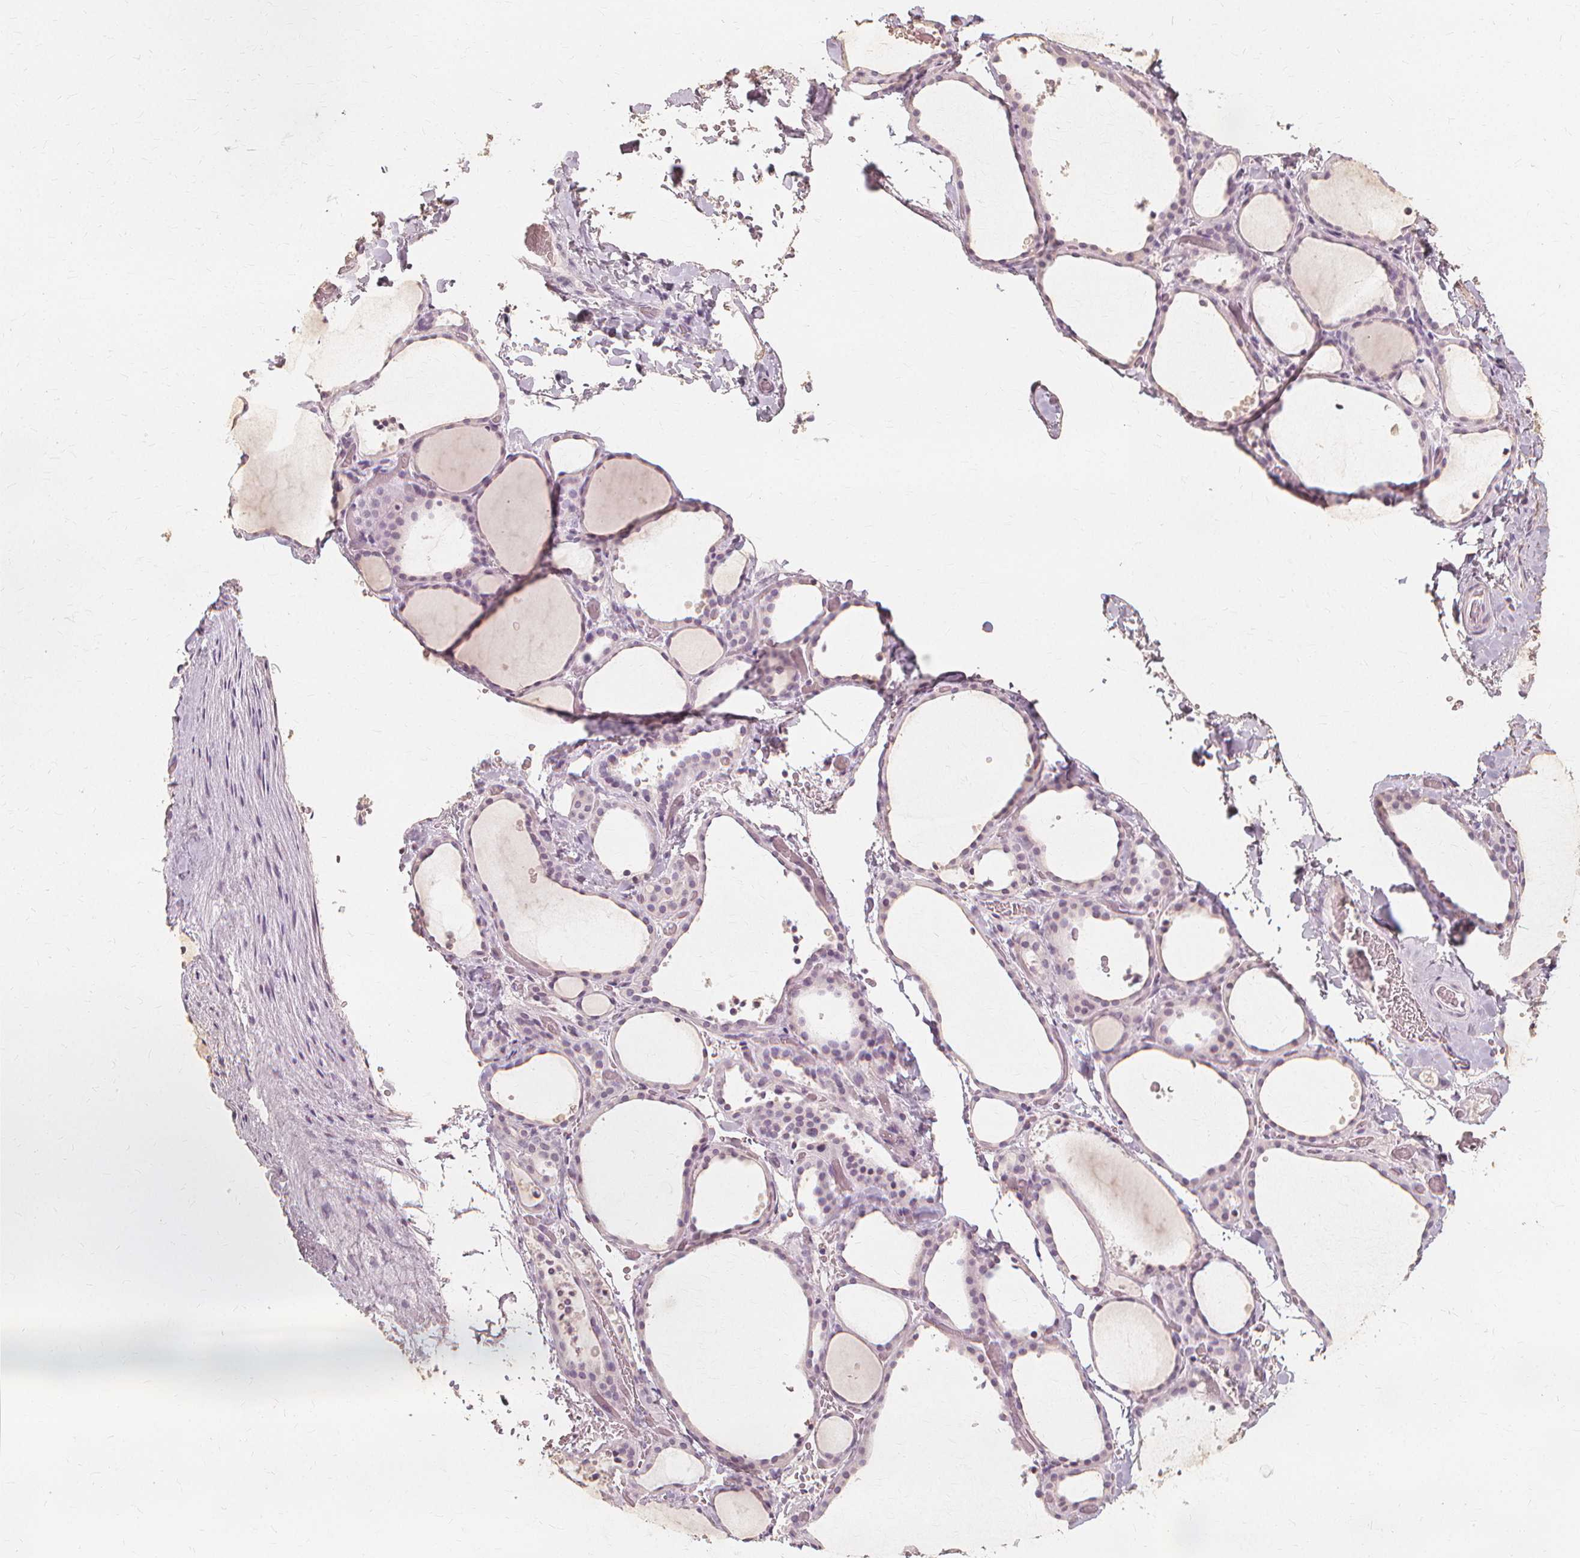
{"staining": {"intensity": "negative", "quantity": "none", "location": "none"}, "tissue": "thyroid gland", "cell_type": "Glandular cells", "image_type": "normal", "snomed": [{"axis": "morphology", "description": "Normal tissue, NOS"}, {"axis": "topography", "description": "Thyroid gland"}], "caption": "Immunohistochemistry (IHC) histopathology image of normal human thyroid gland stained for a protein (brown), which exhibits no staining in glandular cells. (Immunohistochemistry, brightfield microscopy, high magnification).", "gene": "NXPE1", "patient": {"sex": "female", "age": 36}}